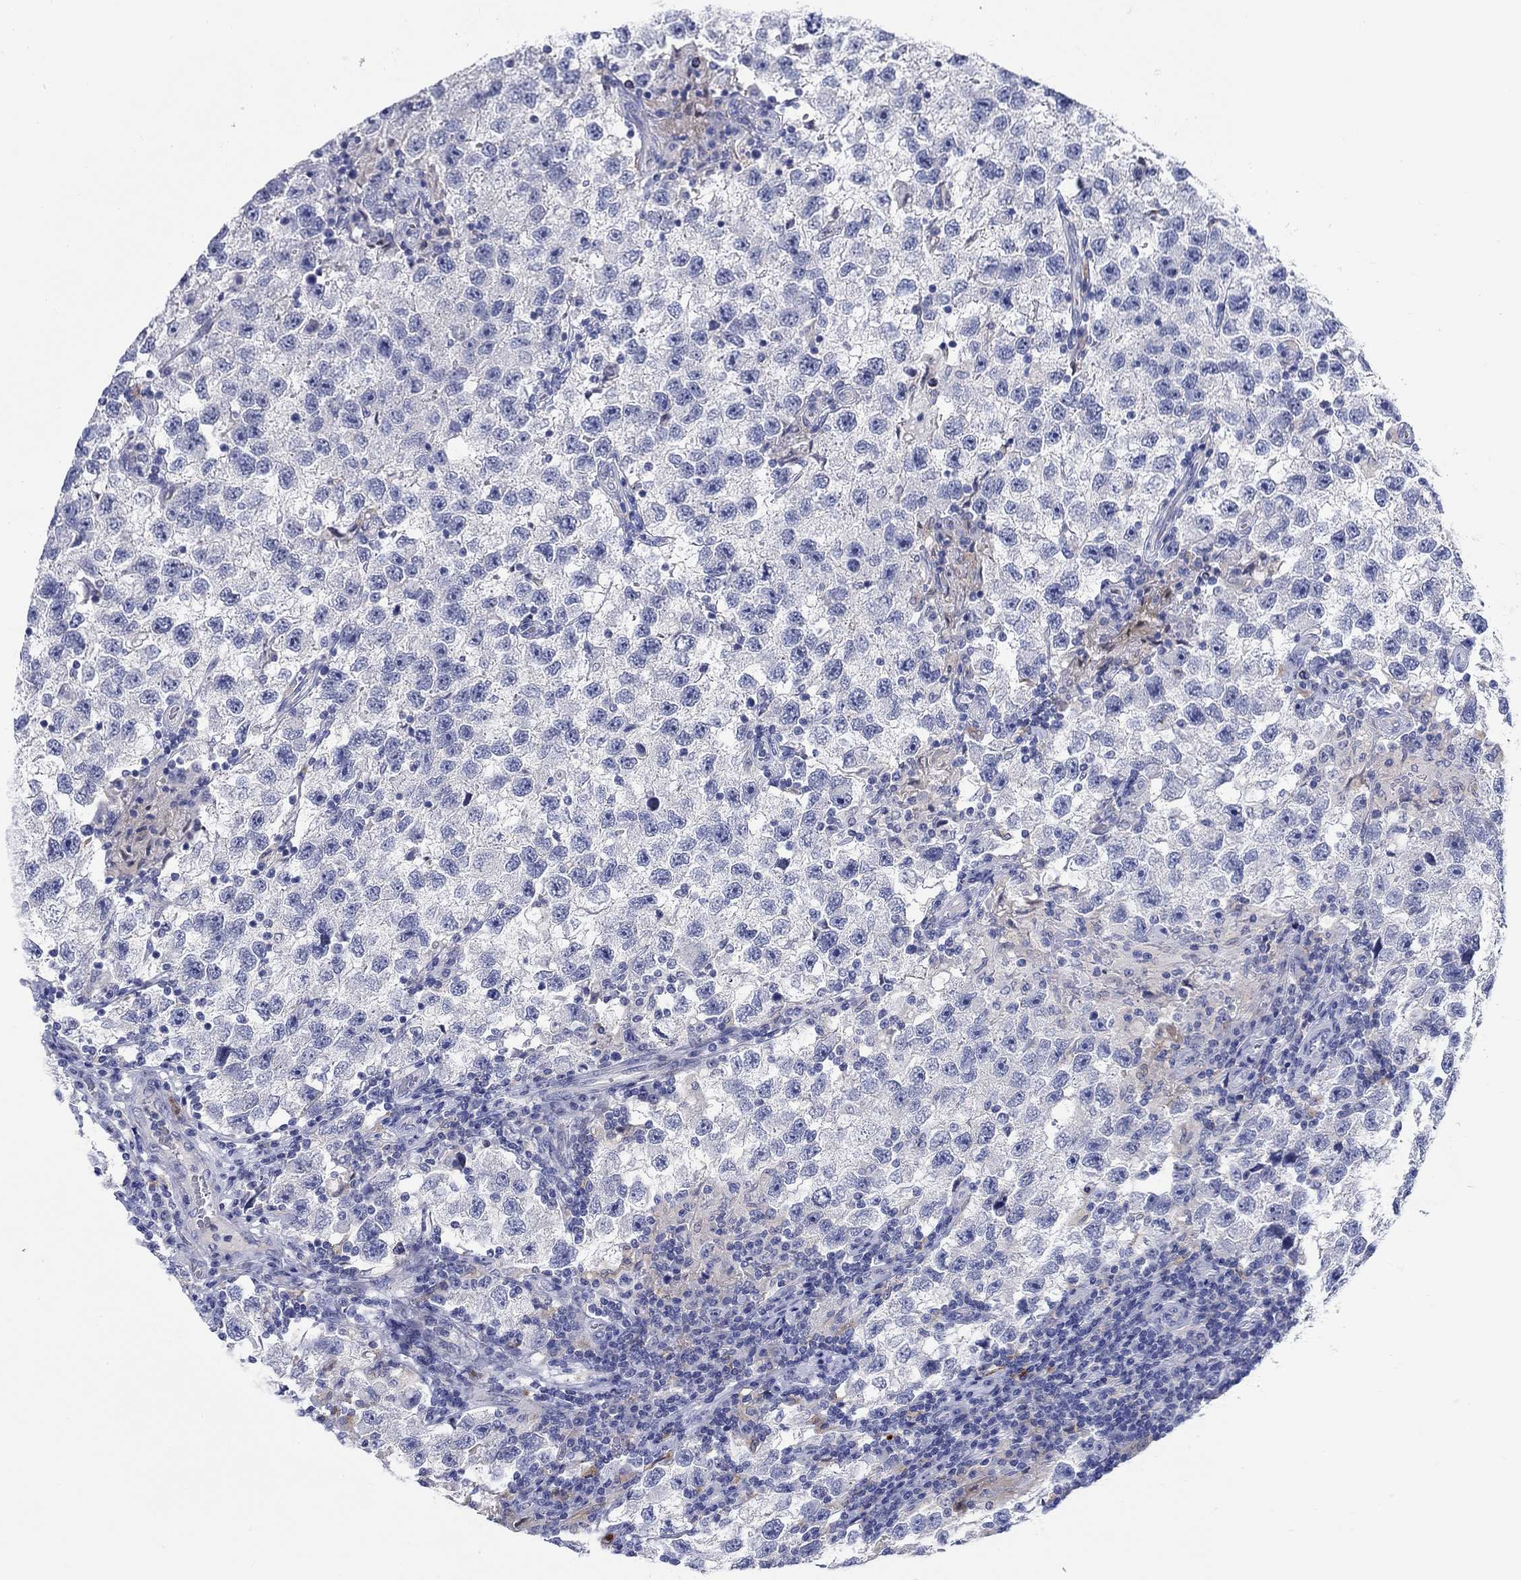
{"staining": {"intensity": "negative", "quantity": "none", "location": "none"}, "tissue": "testis cancer", "cell_type": "Tumor cells", "image_type": "cancer", "snomed": [{"axis": "morphology", "description": "Seminoma, NOS"}, {"axis": "topography", "description": "Testis"}], "caption": "Immunohistochemical staining of seminoma (testis) demonstrates no significant expression in tumor cells.", "gene": "RAP1GAP", "patient": {"sex": "male", "age": 26}}